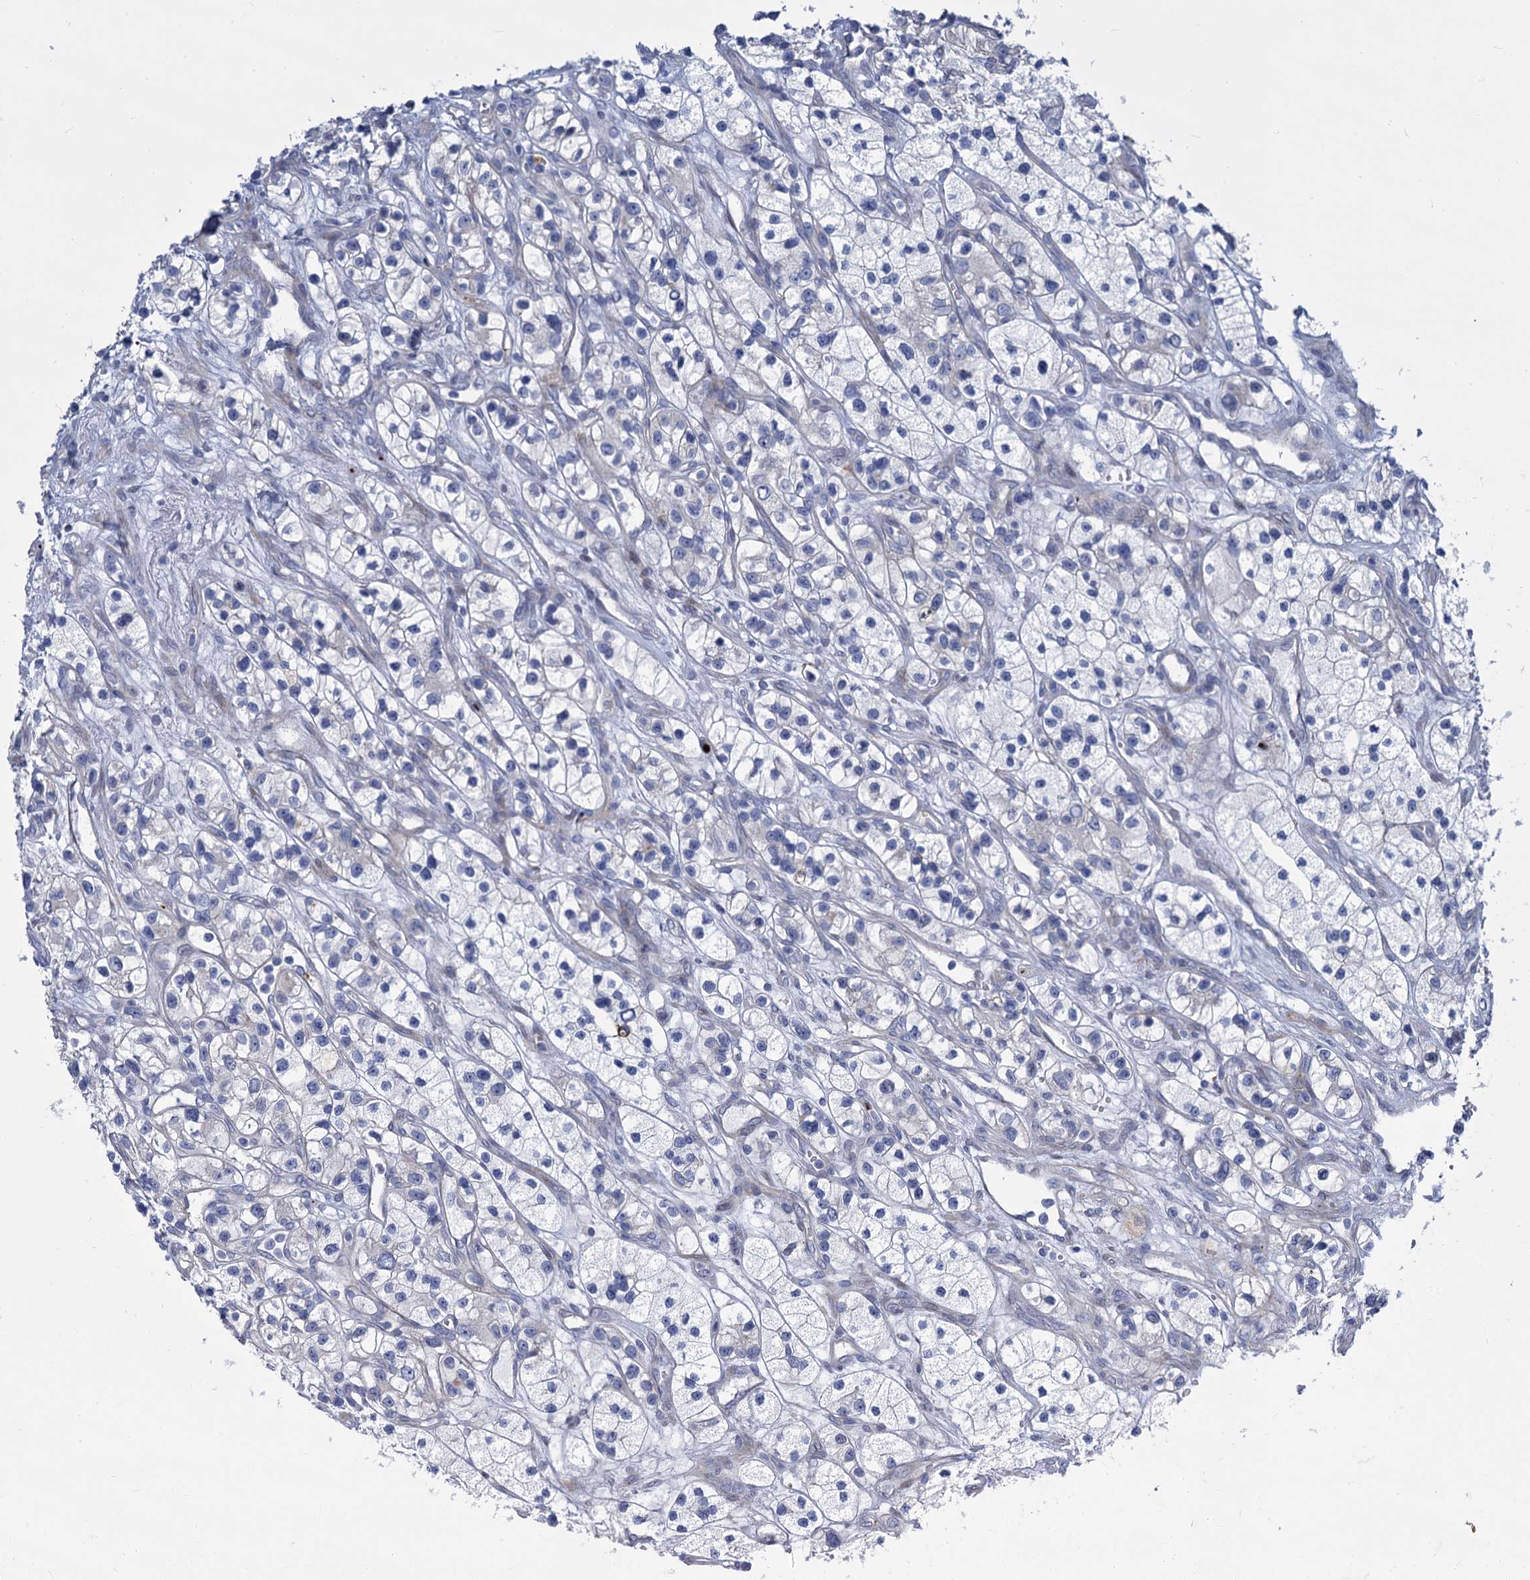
{"staining": {"intensity": "negative", "quantity": "none", "location": "none"}, "tissue": "renal cancer", "cell_type": "Tumor cells", "image_type": "cancer", "snomed": [{"axis": "morphology", "description": "Adenocarcinoma, NOS"}, {"axis": "topography", "description": "Kidney"}], "caption": "Immunohistochemistry histopathology image of neoplastic tissue: renal cancer (adenocarcinoma) stained with DAB demonstrates no significant protein staining in tumor cells. (DAB (3,3'-diaminobenzidine) immunohistochemistry (IHC) with hematoxylin counter stain).", "gene": "TRIM77", "patient": {"sex": "female", "age": 57}}